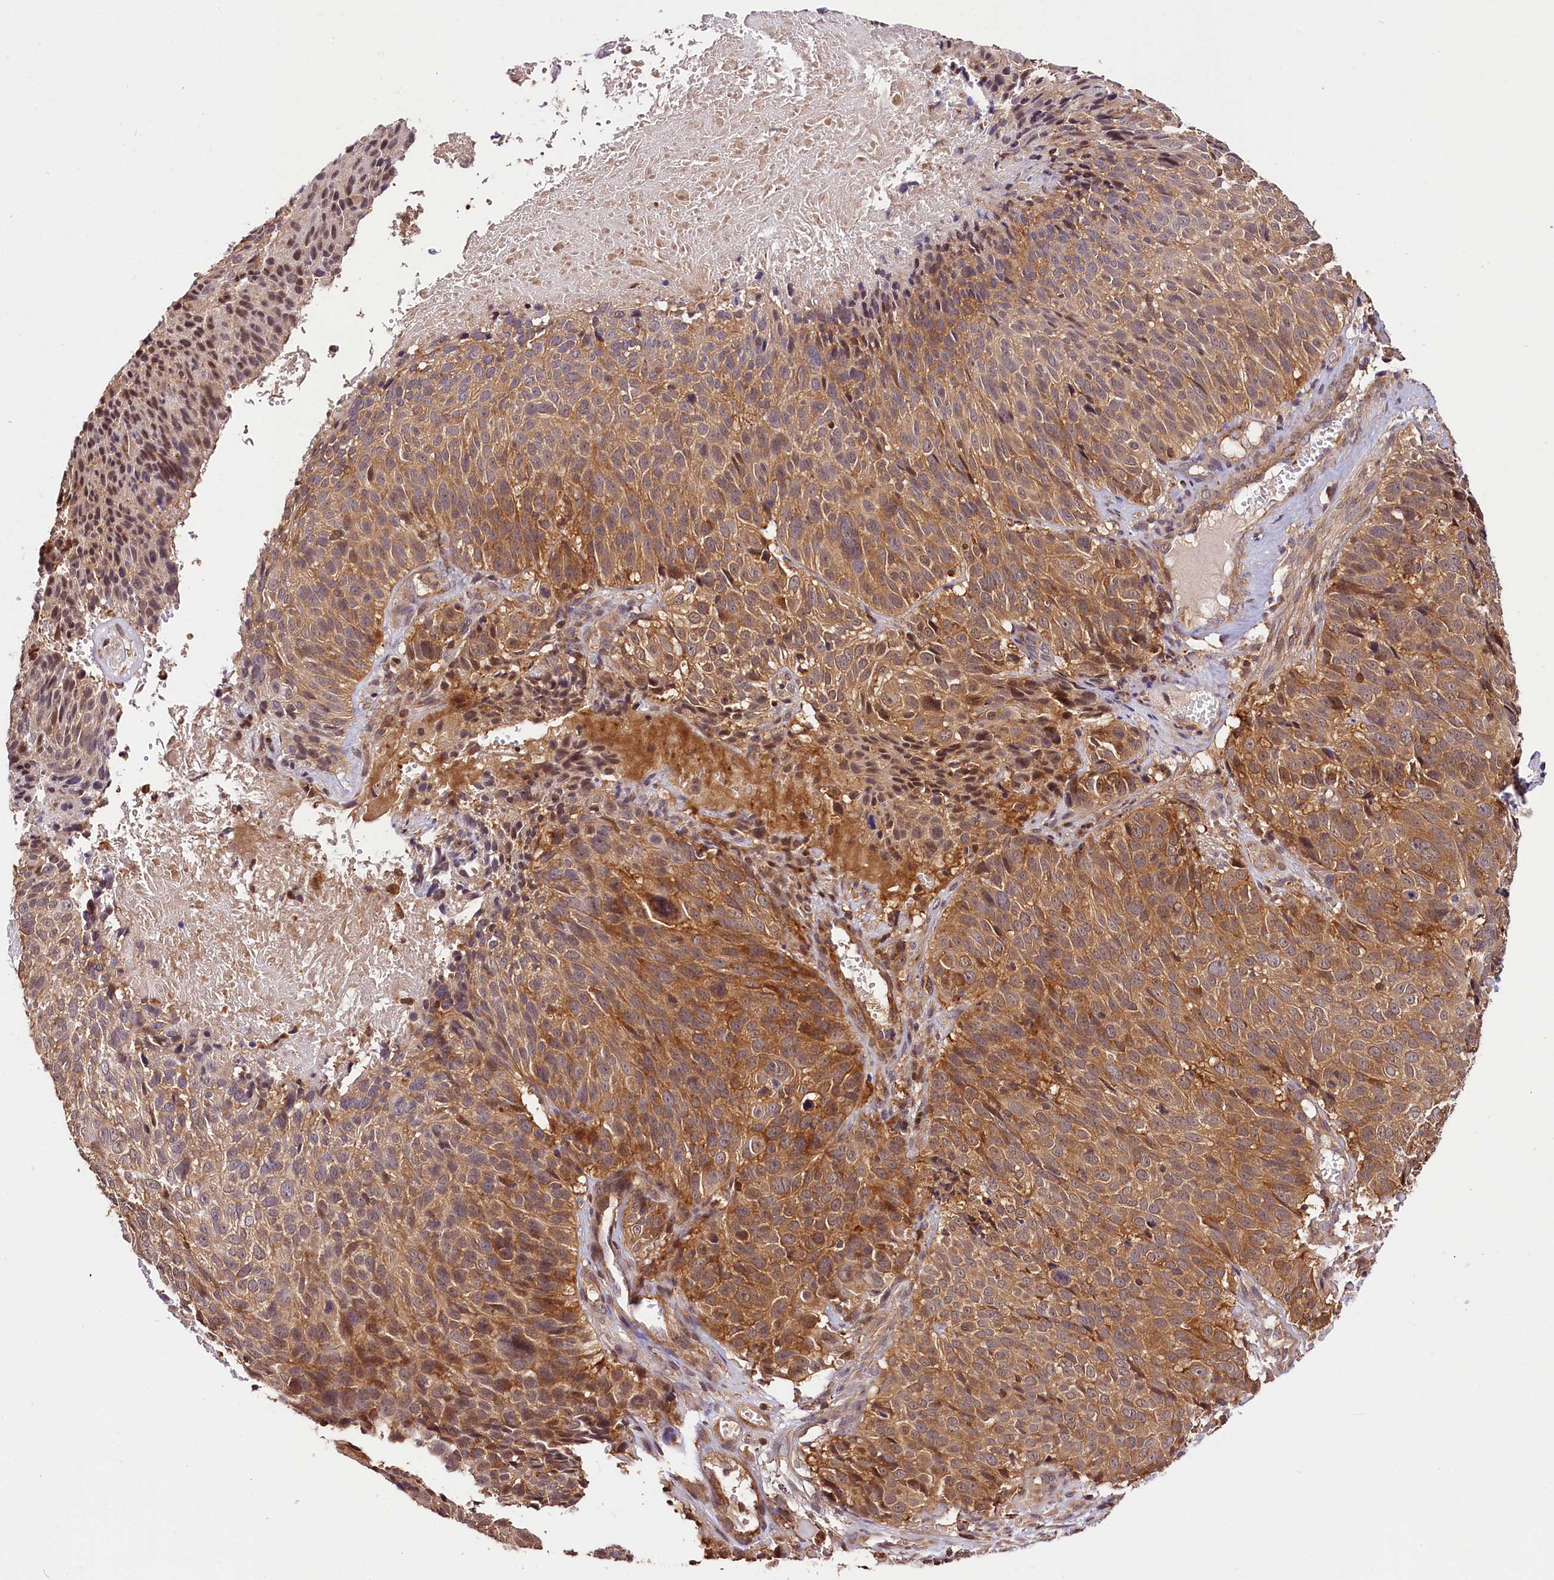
{"staining": {"intensity": "moderate", "quantity": ">75%", "location": "cytoplasmic/membranous"}, "tissue": "cervical cancer", "cell_type": "Tumor cells", "image_type": "cancer", "snomed": [{"axis": "morphology", "description": "Squamous cell carcinoma, NOS"}, {"axis": "topography", "description": "Cervix"}], "caption": "Human cervical squamous cell carcinoma stained with a protein marker reveals moderate staining in tumor cells.", "gene": "CHORDC1", "patient": {"sex": "female", "age": 74}}